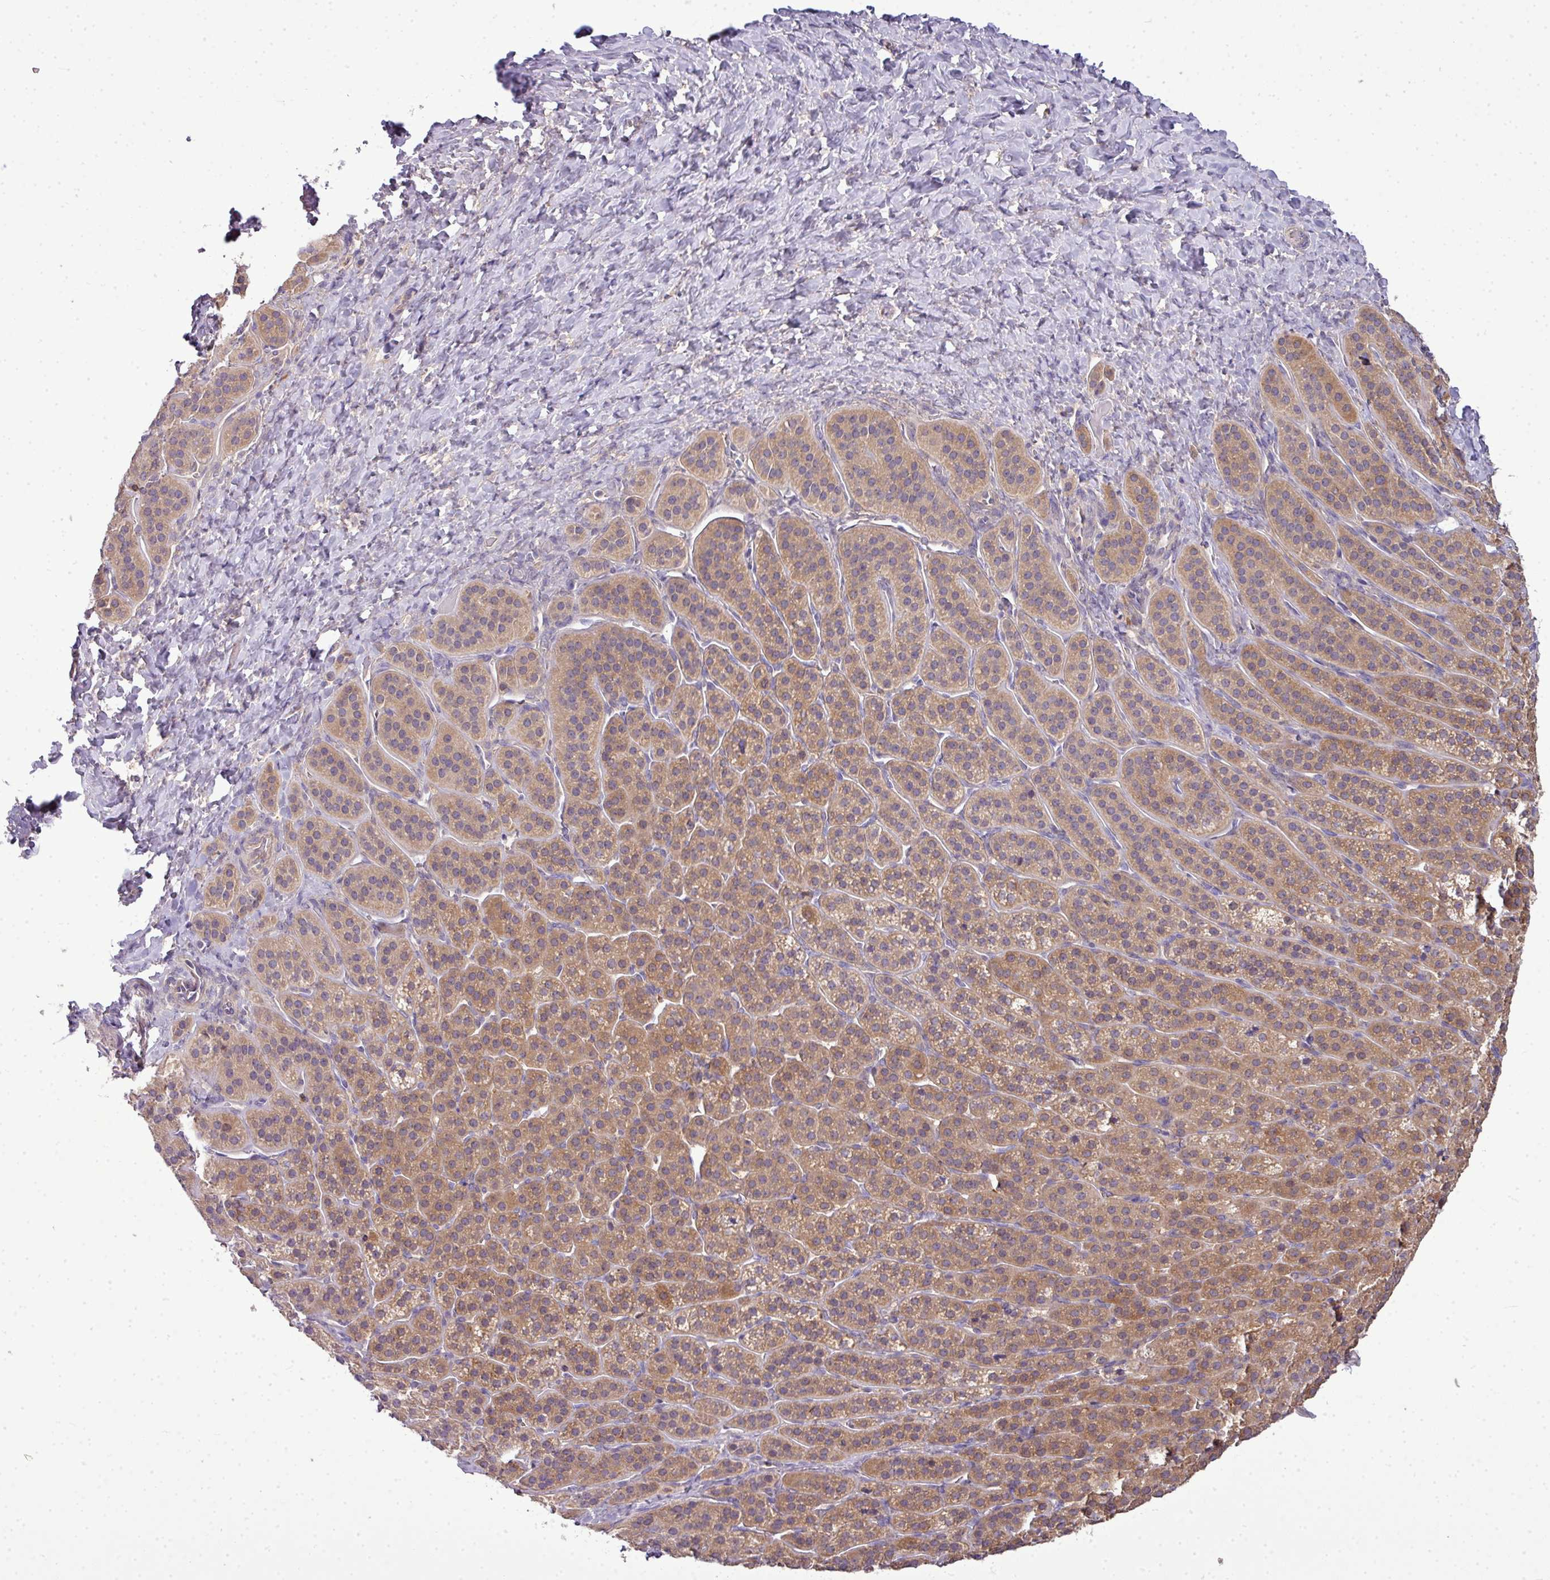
{"staining": {"intensity": "moderate", "quantity": ">75%", "location": "cytoplasmic/membranous"}, "tissue": "adrenal gland", "cell_type": "Glandular cells", "image_type": "normal", "snomed": [{"axis": "morphology", "description": "Normal tissue, NOS"}, {"axis": "topography", "description": "Adrenal gland"}], "caption": "Glandular cells show medium levels of moderate cytoplasmic/membranous positivity in approximately >75% of cells in unremarkable adrenal gland.", "gene": "STAT5A", "patient": {"sex": "female", "age": 41}}